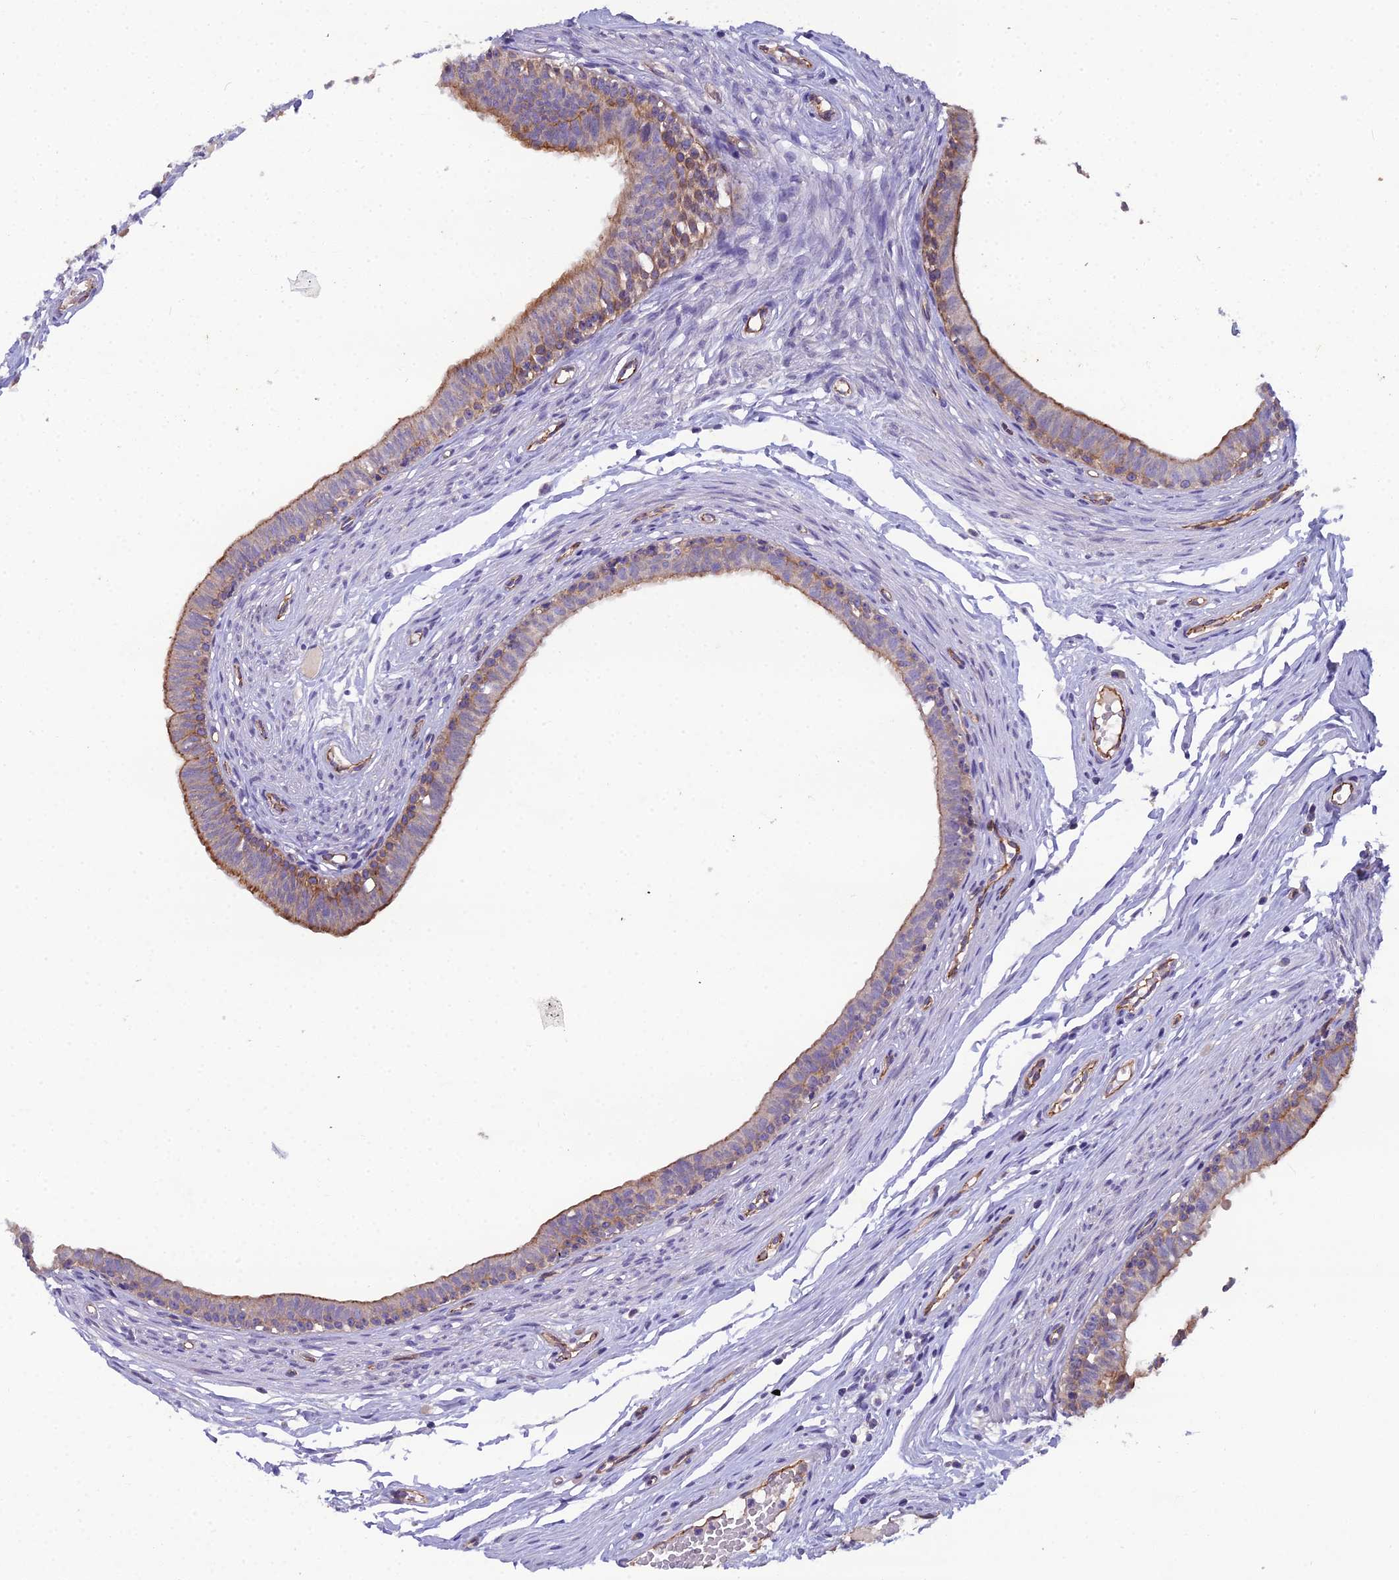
{"staining": {"intensity": "moderate", "quantity": "<25%", "location": "cytoplasmic/membranous"}, "tissue": "epididymis", "cell_type": "Glandular cells", "image_type": "normal", "snomed": [{"axis": "morphology", "description": "Normal tissue, NOS"}, {"axis": "topography", "description": "Epididymis, spermatic cord, NOS"}], "caption": "An immunohistochemistry image of benign tissue is shown. Protein staining in brown labels moderate cytoplasmic/membranous positivity in epididymis within glandular cells.", "gene": "CFAP47", "patient": {"sex": "male", "age": 22}}